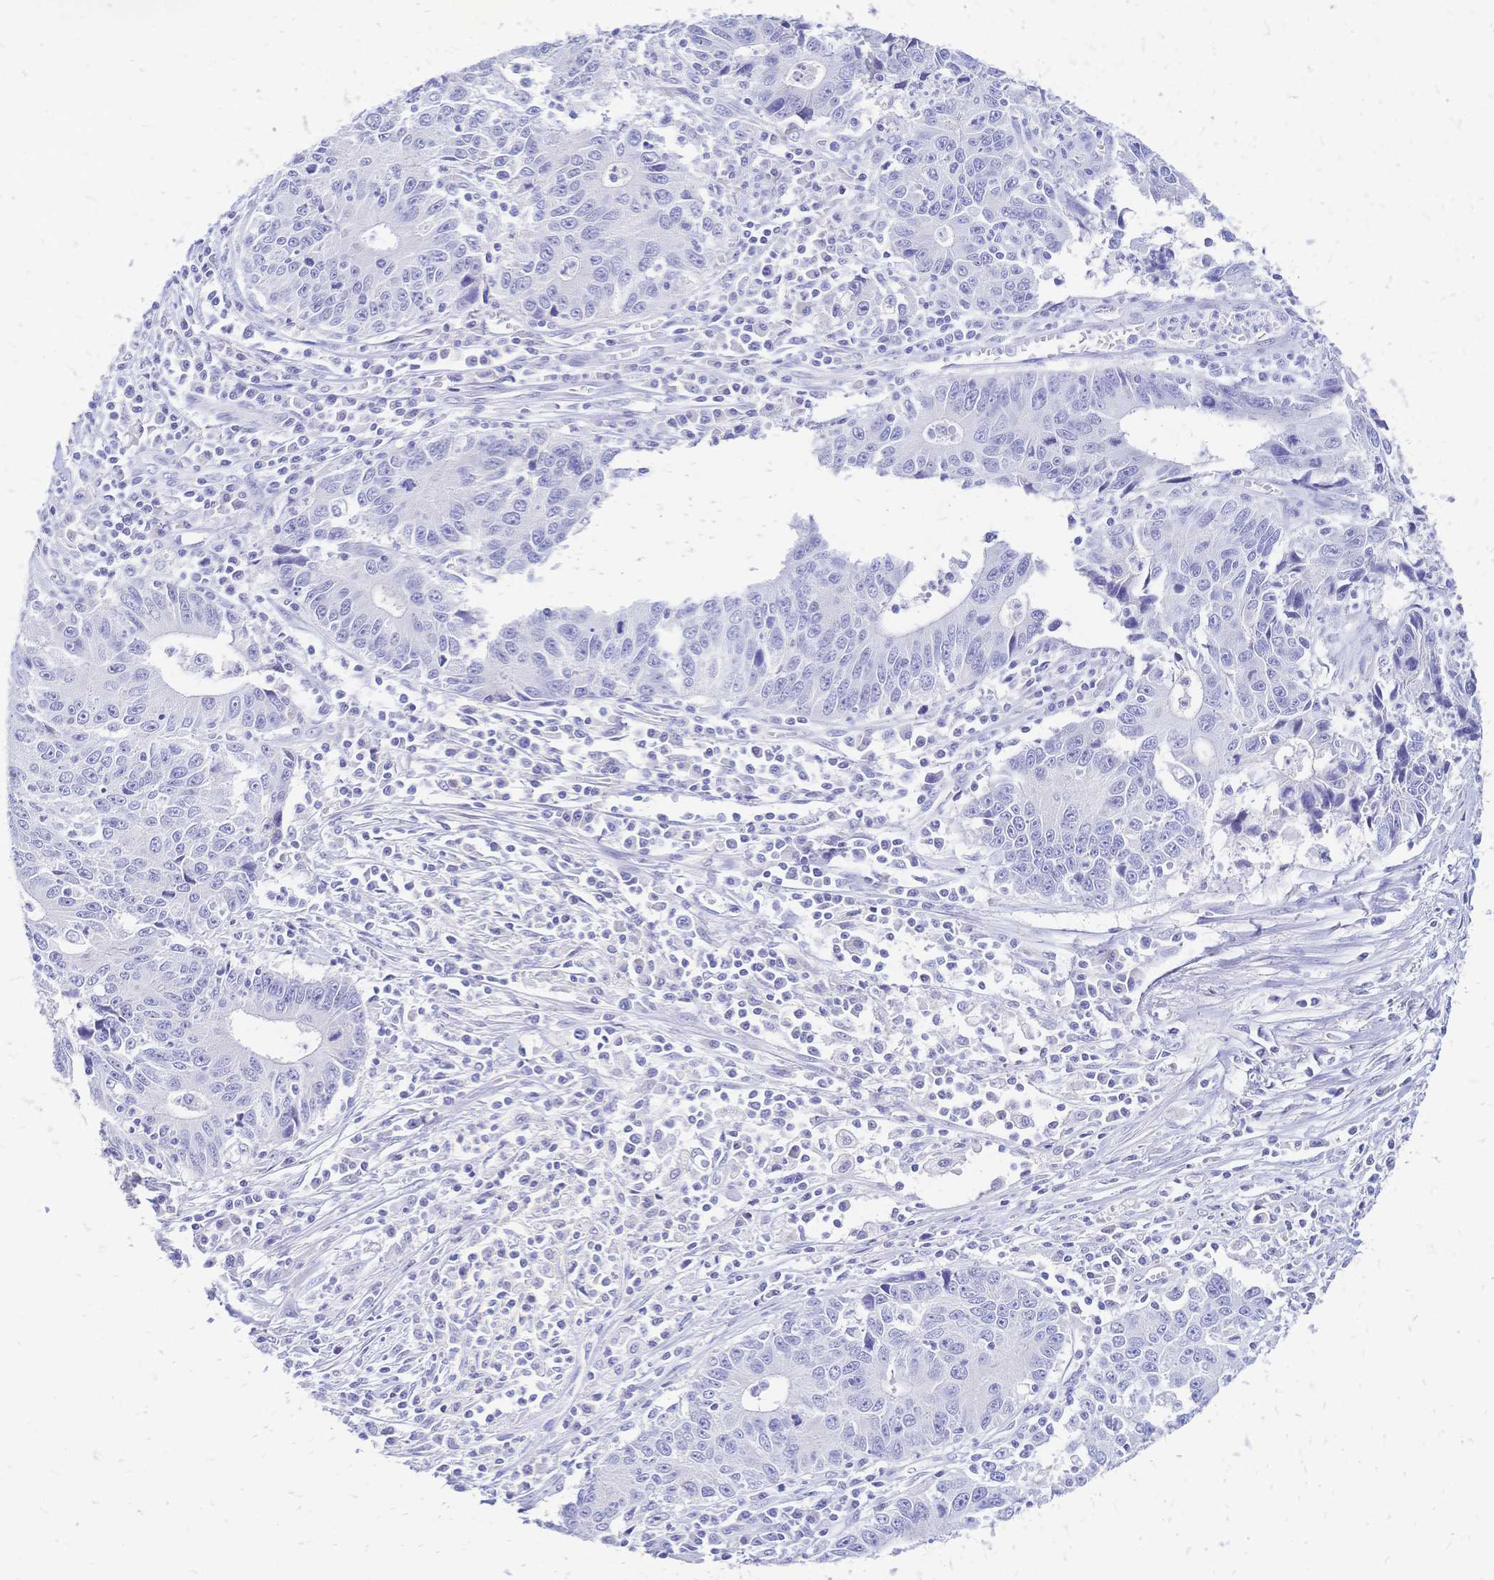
{"staining": {"intensity": "negative", "quantity": "none", "location": "none"}, "tissue": "liver cancer", "cell_type": "Tumor cells", "image_type": "cancer", "snomed": [{"axis": "morphology", "description": "Cholangiocarcinoma"}, {"axis": "topography", "description": "Liver"}], "caption": "Tumor cells are negative for protein expression in human liver cancer.", "gene": "FA2H", "patient": {"sex": "male", "age": 65}}